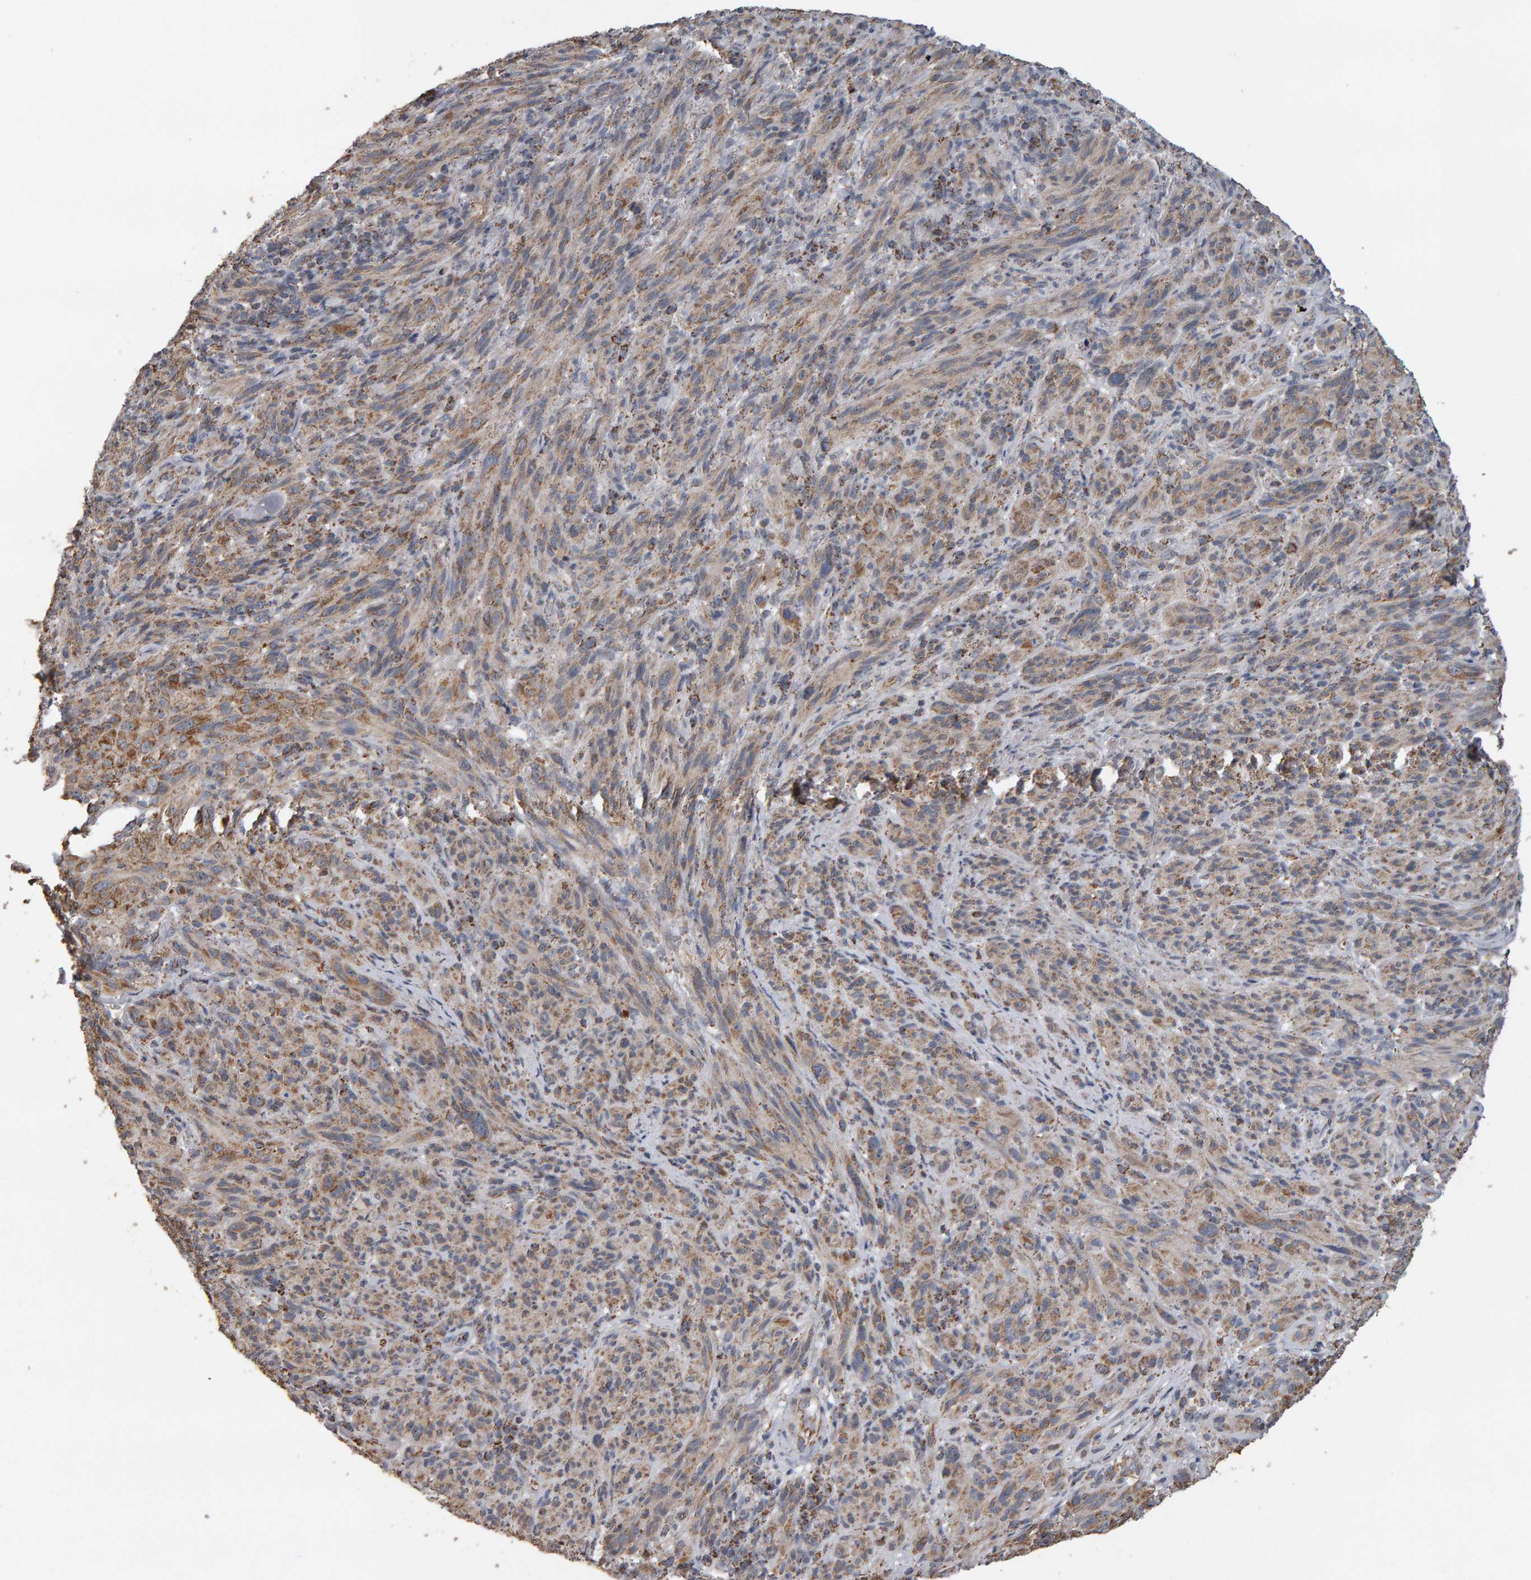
{"staining": {"intensity": "moderate", "quantity": ">75%", "location": "cytoplasmic/membranous"}, "tissue": "melanoma", "cell_type": "Tumor cells", "image_type": "cancer", "snomed": [{"axis": "morphology", "description": "Malignant melanoma, NOS"}, {"axis": "topography", "description": "Skin of head"}], "caption": "Immunohistochemical staining of melanoma displays moderate cytoplasmic/membranous protein positivity in about >75% of tumor cells. (brown staining indicates protein expression, while blue staining denotes nuclei).", "gene": "TOM1L1", "patient": {"sex": "male", "age": 96}}